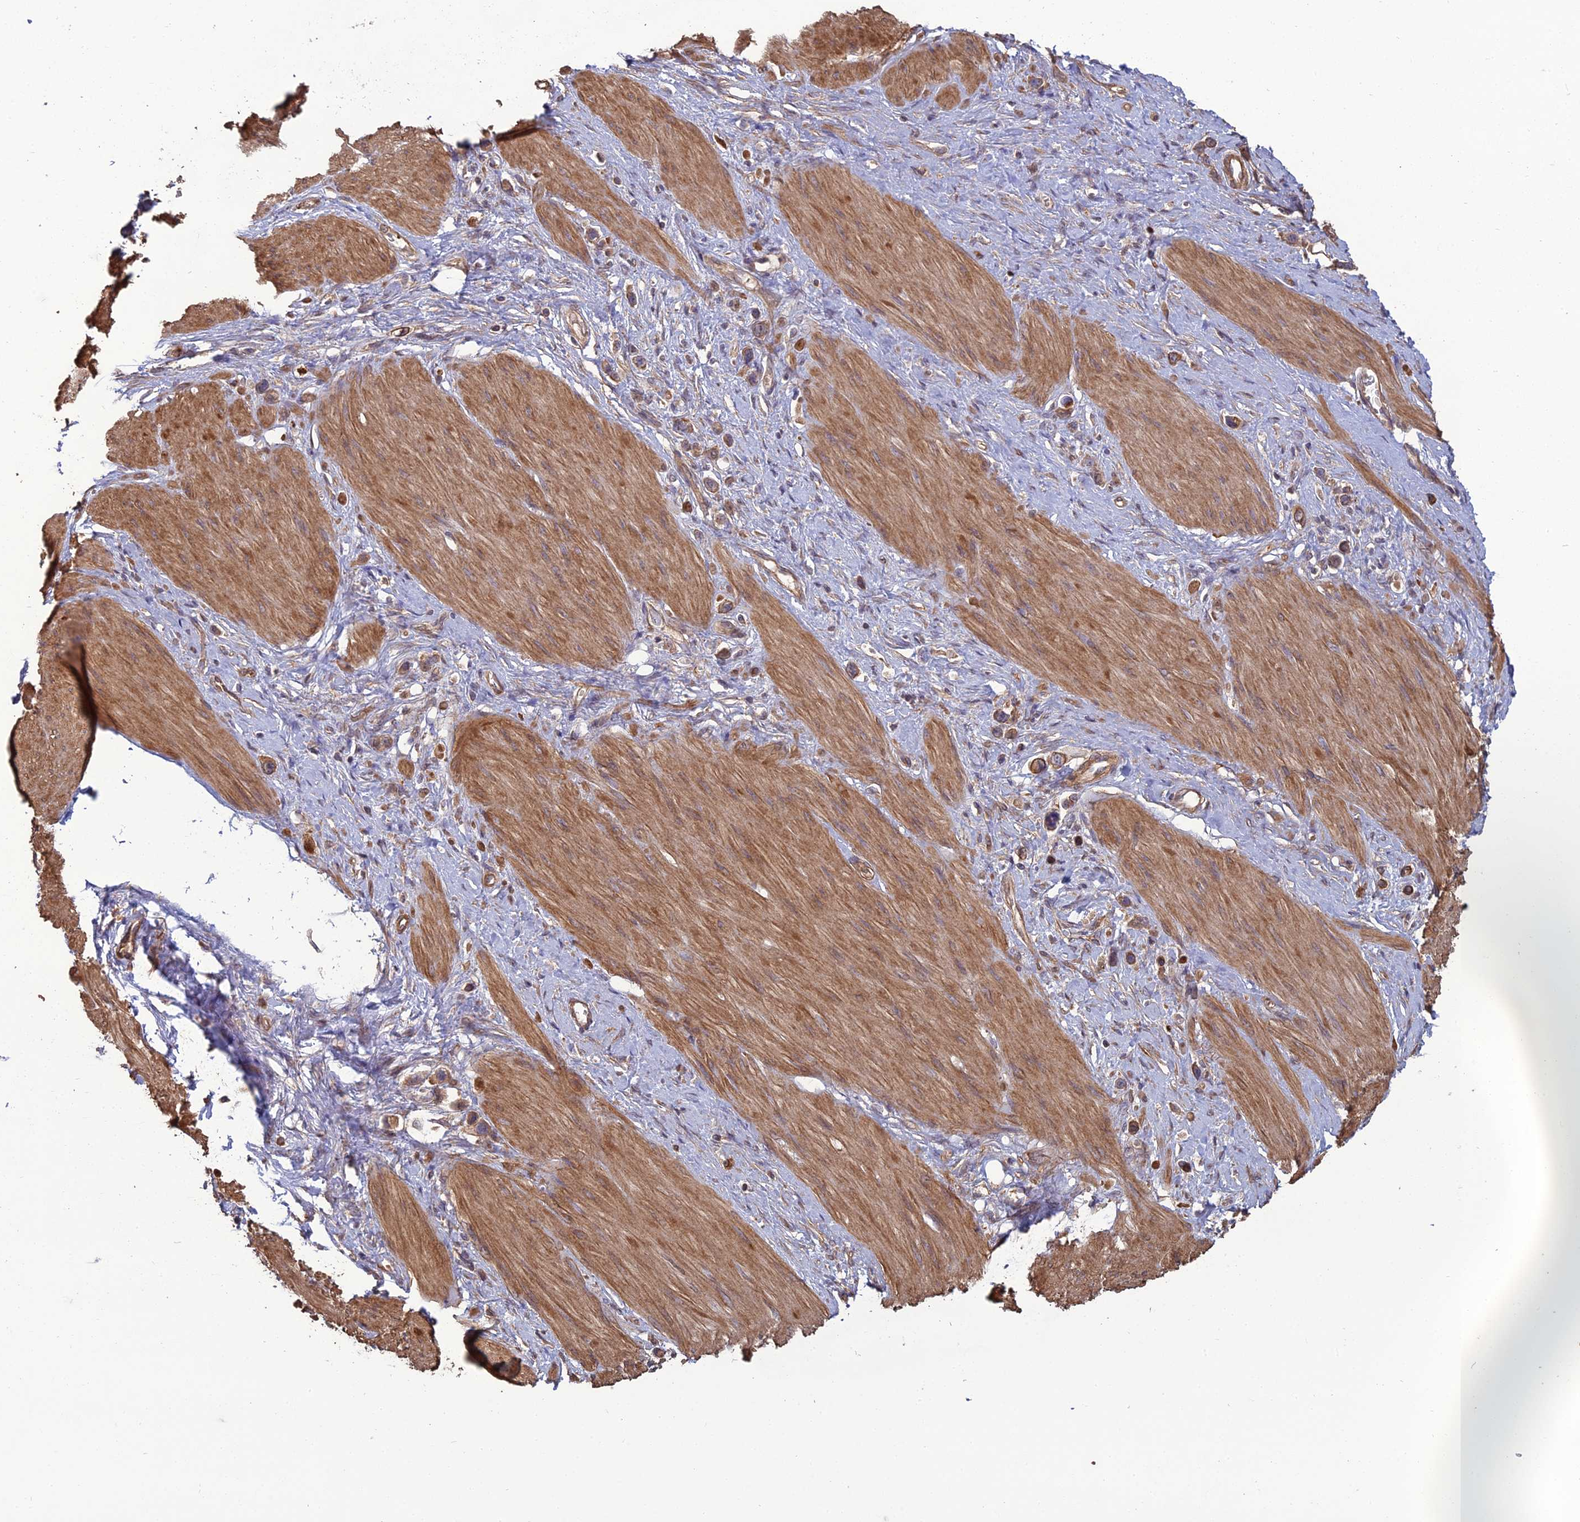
{"staining": {"intensity": "weak", "quantity": ">75%", "location": "cytoplasmic/membranous"}, "tissue": "stomach cancer", "cell_type": "Tumor cells", "image_type": "cancer", "snomed": [{"axis": "morphology", "description": "Adenocarcinoma, NOS"}, {"axis": "topography", "description": "Stomach"}], "caption": "Immunohistochemical staining of stomach cancer (adenocarcinoma) exhibits low levels of weak cytoplasmic/membranous protein expression in about >75% of tumor cells.", "gene": "ATP6V0A2", "patient": {"sex": "female", "age": 65}}